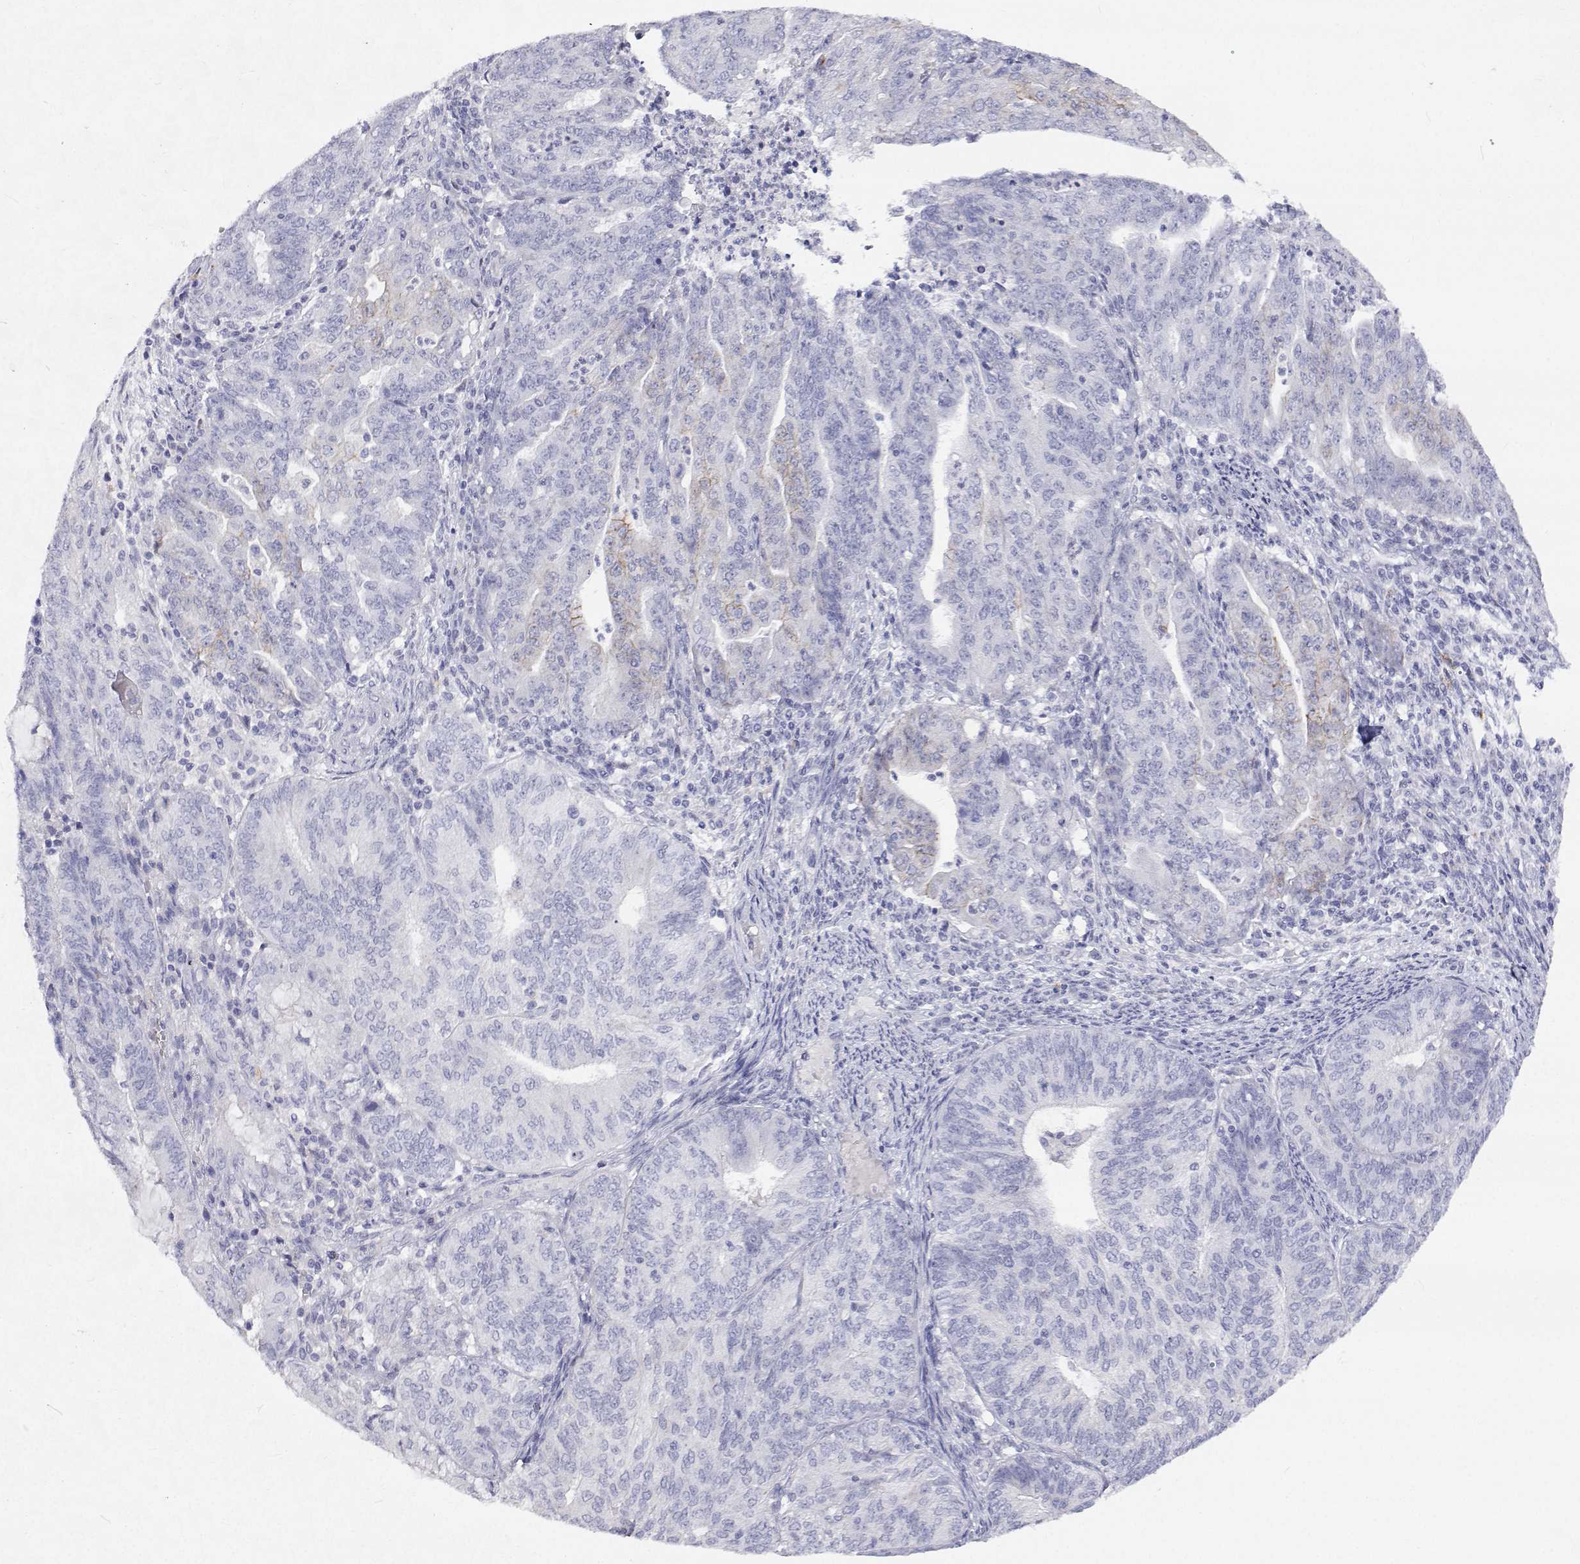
{"staining": {"intensity": "negative", "quantity": "none", "location": "none"}, "tissue": "endometrial cancer", "cell_type": "Tumor cells", "image_type": "cancer", "snomed": [{"axis": "morphology", "description": "Adenocarcinoma, NOS"}, {"axis": "topography", "description": "Endometrium"}], "caption": "Immunohistochemistry photomicrograph of endometrial adenocarcinoma stained for a protein (brown), which demonstrates no positivity in tumor cells.", "gene": "NCR2", "patient": {"sex": "female", "age": 82}}